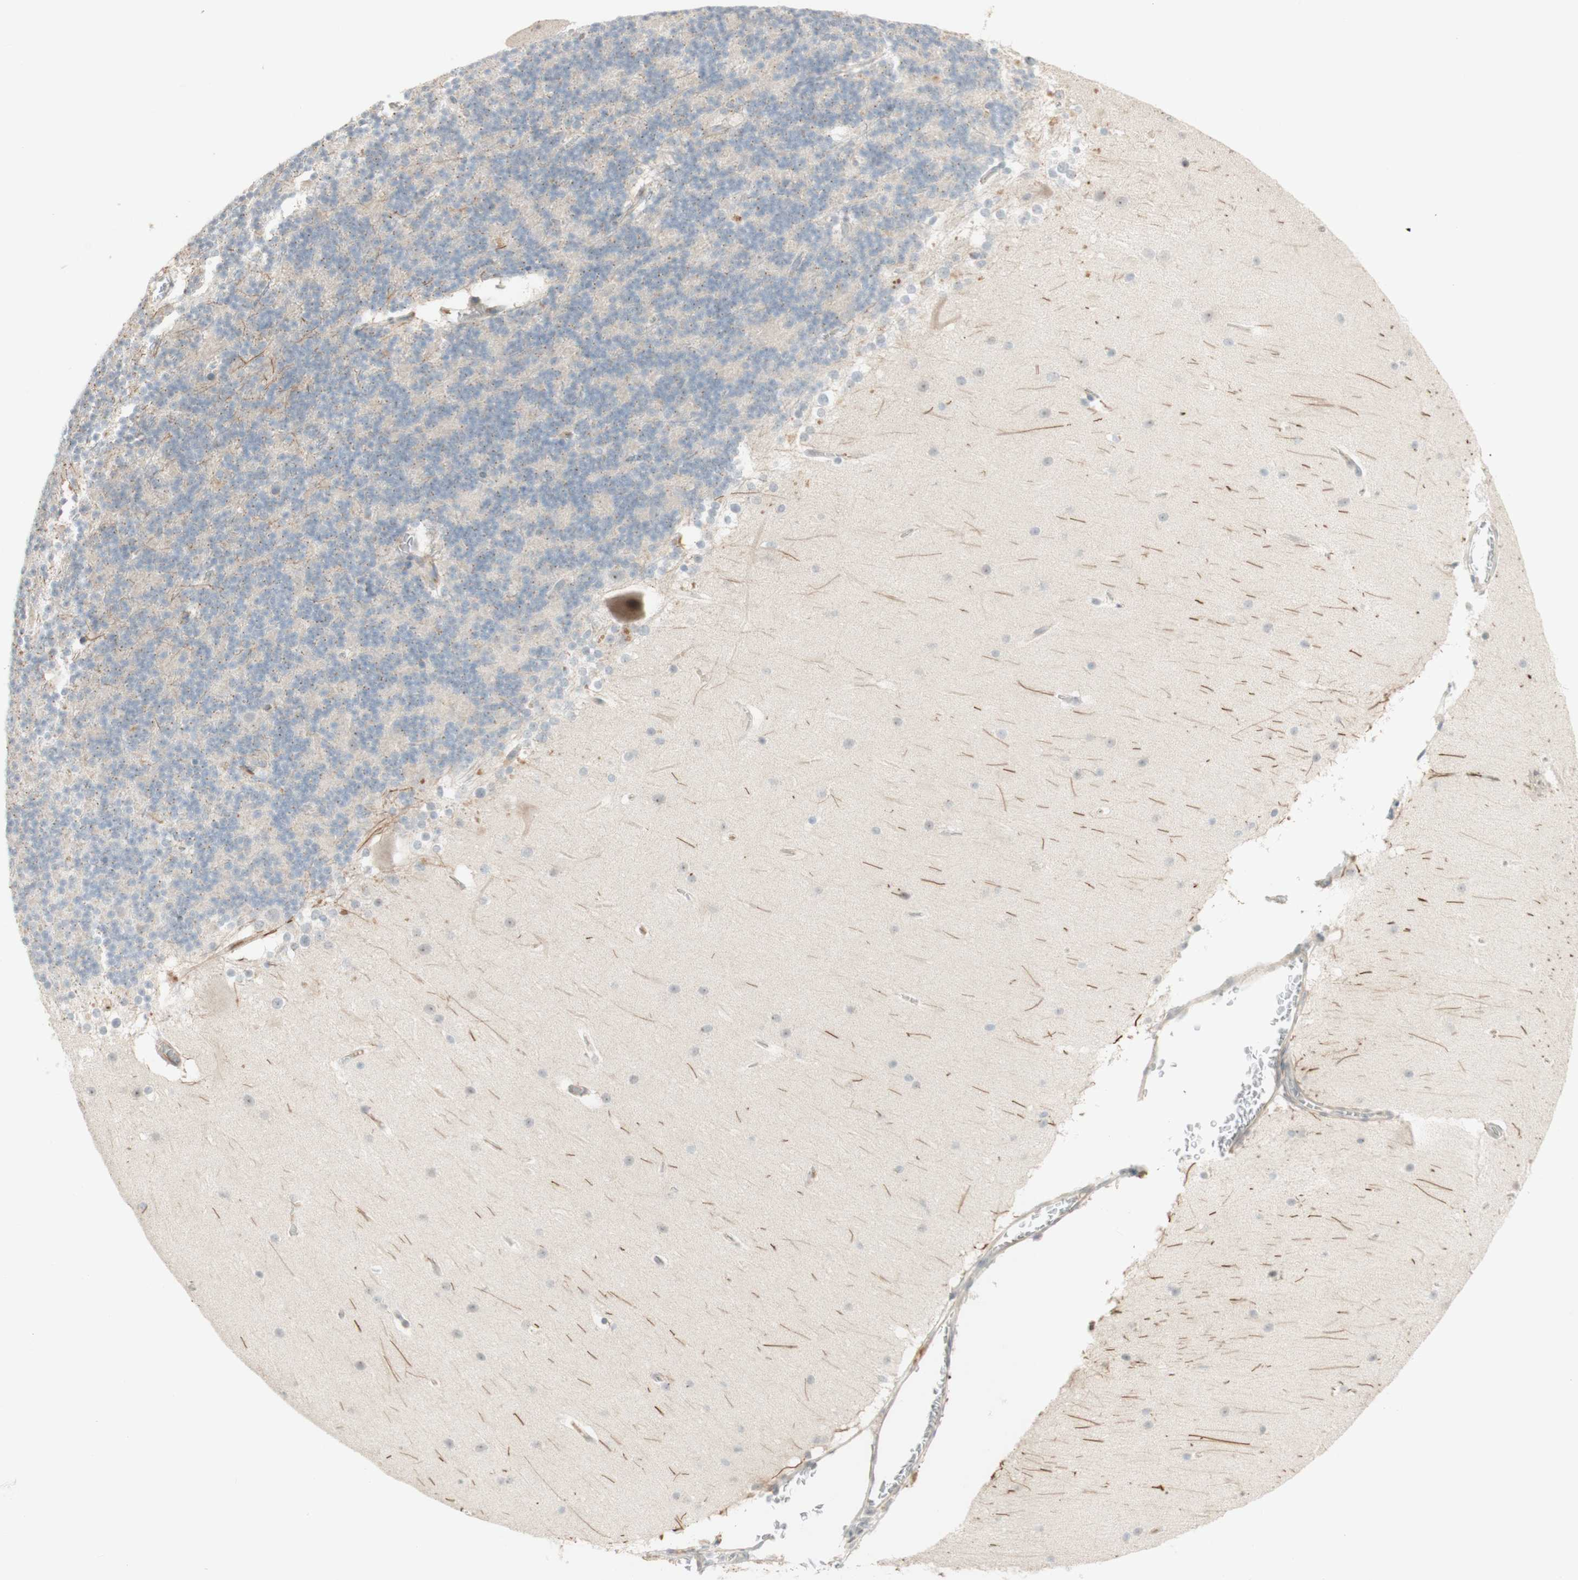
{"staining": {"intensity": "negative", "quantity": "none", "location": "none"}, "tissue": "cerebellum", "cell_type": "Cells in granular layer", "image_type": "normal", "snomed": [{"axis": "morphology", "description": "Normal tissue, NOS"}, {"axis": "topography", "description": "Cerebellum"}], "caption": "This is an immunohistochemistry (IHC) image of benign human cerebellum. There is no staining in cells in granular layer.", "gene": "PLCD4", "patient": {"sex": "female", "age": 19}}